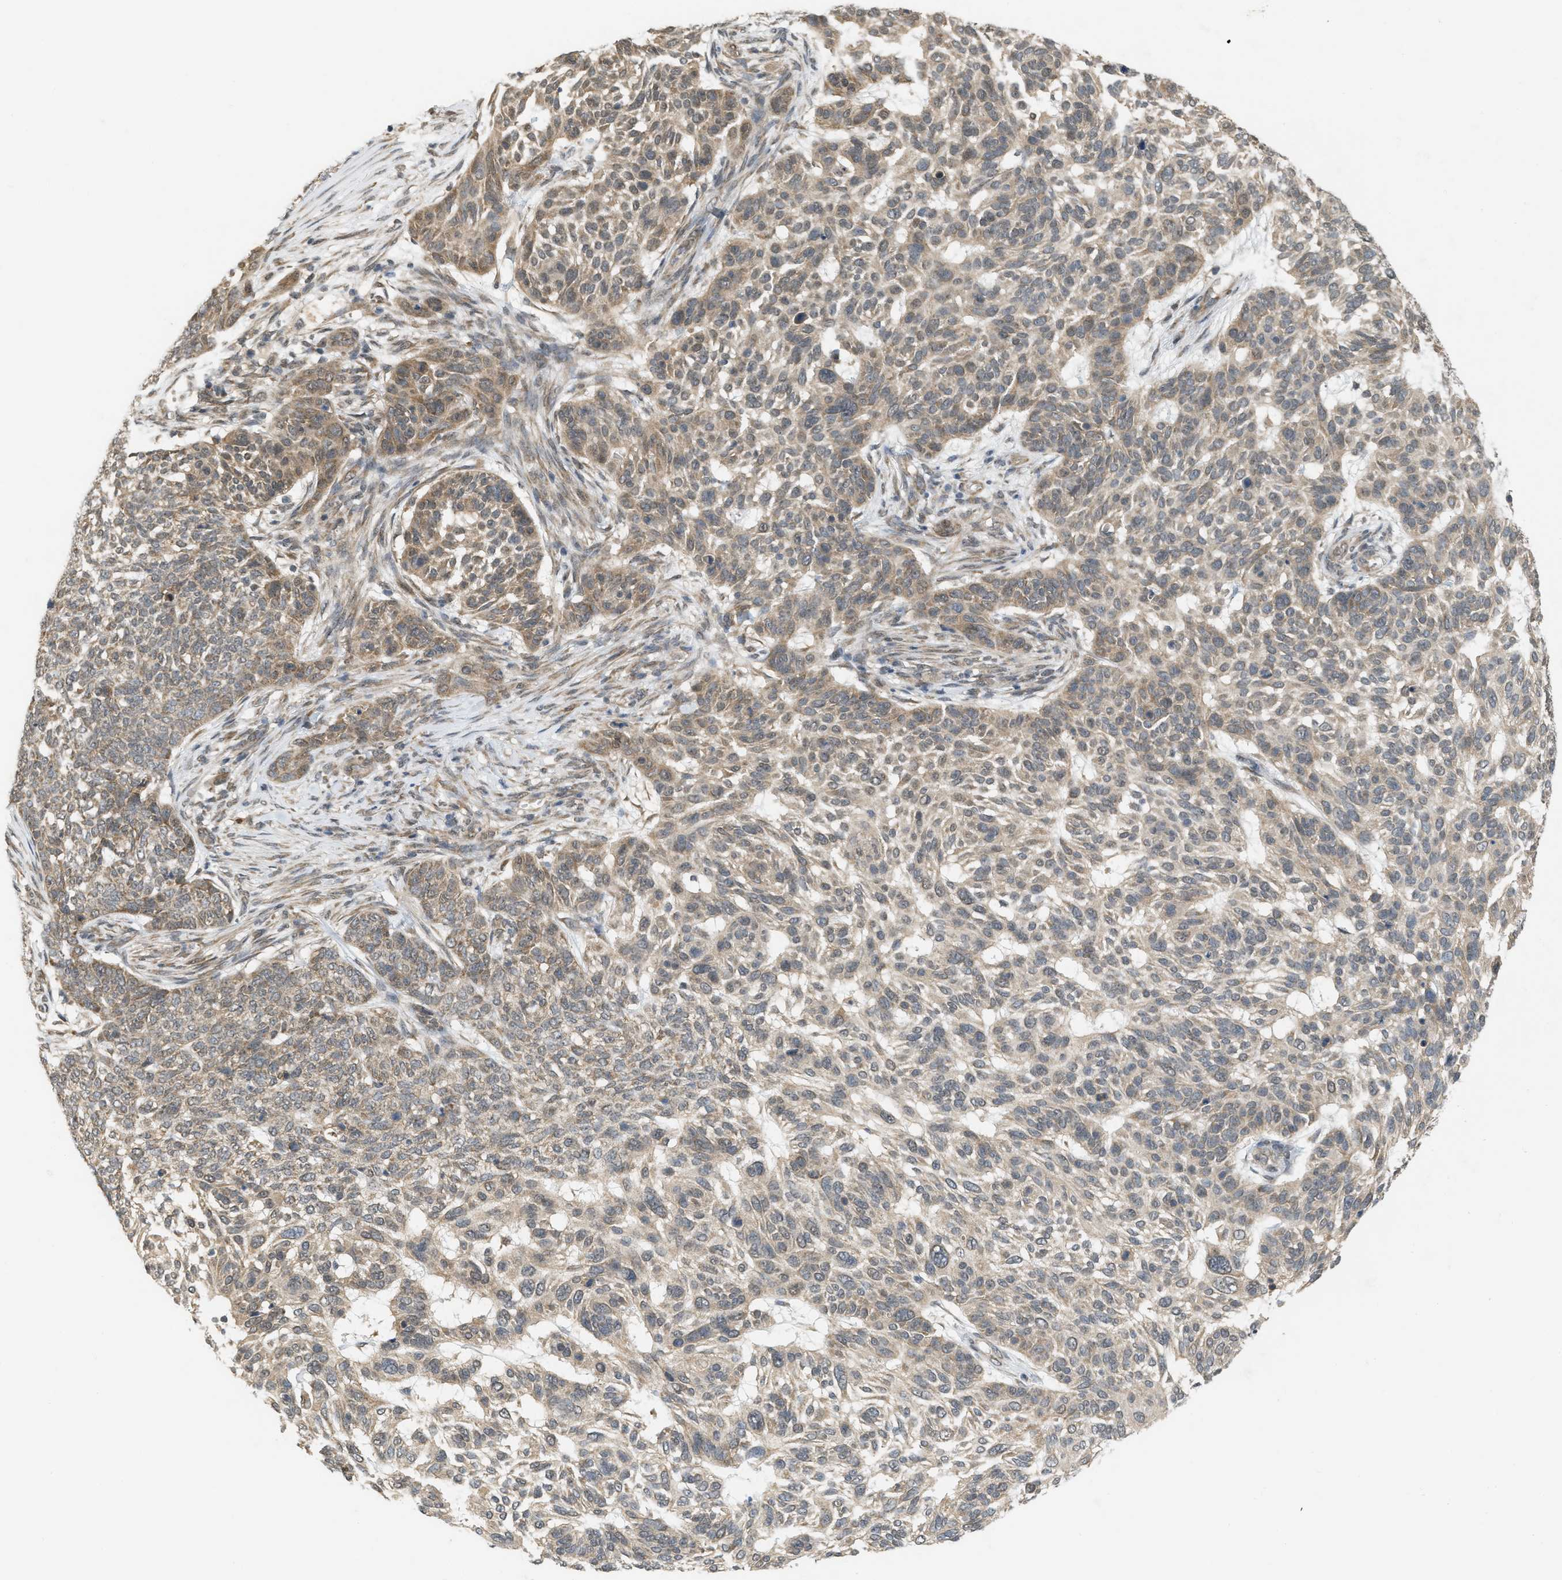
{"staining": {"intensity": "moderate", "quantity": ">75%", "location": "cytoplasmic/membranous"}, "tissue": "skin cancer", "cell_type": "Tumor cells", "image_type": "cancer", "snomed": [{"axis": "morphology", "description": "Basal cell carcinoma"}, {"axis": "topography", "description": "Skin"}], "caption": "Skin basal cell carcinoma stained with a brown dye exhibits moderate cytoplasmic/membranous positive positivity in approximately >75% of tumor cells.", "gene": "PRKD1", "patient": {"sex": "male", "age": 85}}